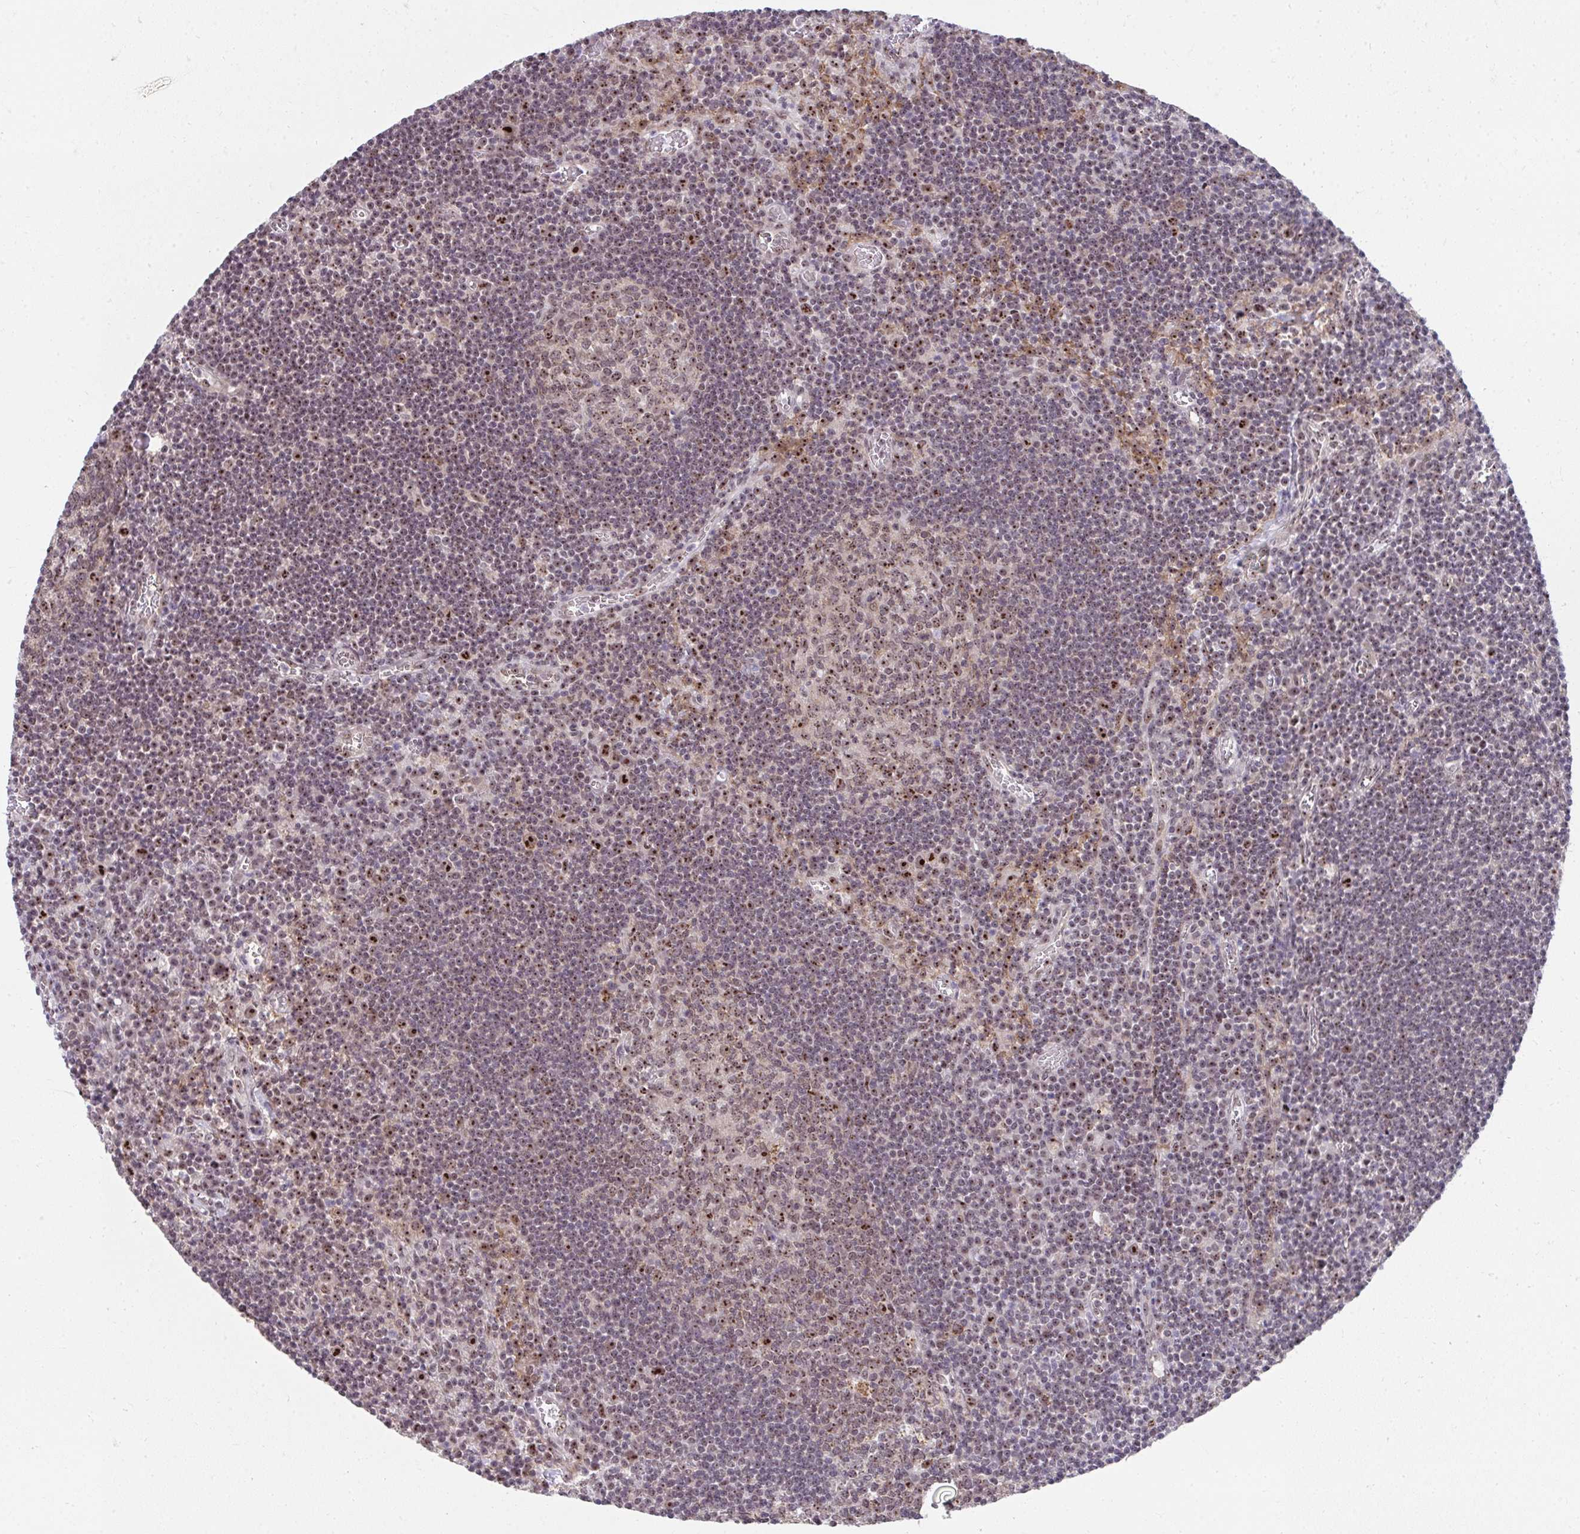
{"staining": {"intensity": "moderate", "quantity": ">75%", "location": "nuclear"}, "tissue": "lymph node", "cell_type": "Germinal center cells", "image_type": "normal", "snomed": [{"axis": "morphology", "description": "Normal tissue, NOS"}, {"axis": "topography", "description": "Lymph node"}], "caption": "This is a photomicrograph of immunohistochemistry staining of unremarkable lymph node, which shows moderate staining in the nuclear of germinal center cells.", "gene": "HIRA", "patient": {"sex": "male", "age": 67}}